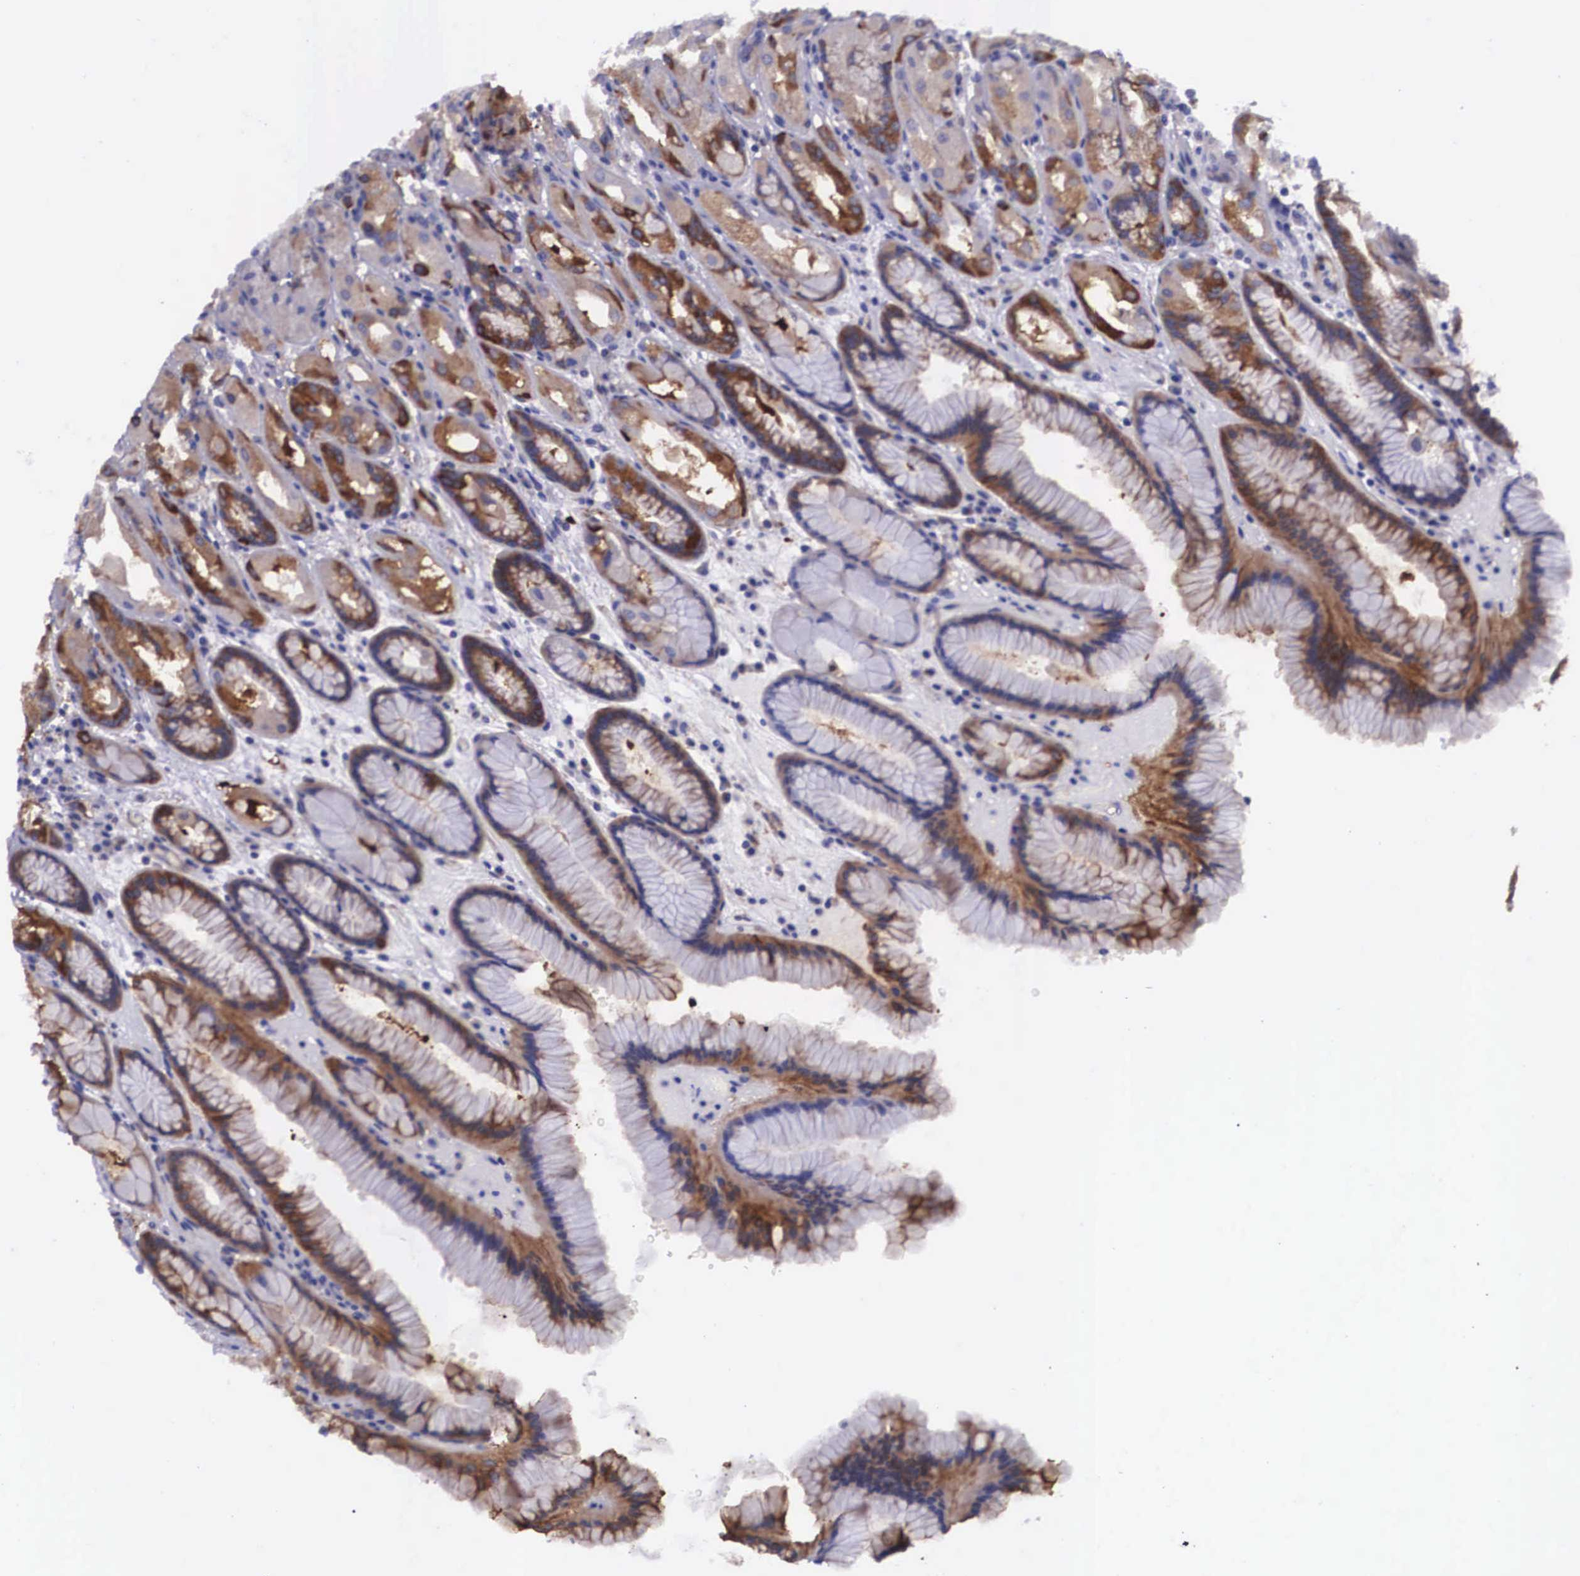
{"staining": {"intensity": "moderate", "quantity": "25%-75%", "location": "cytoplasmic/membranous"}, "tissue": "stomach", "cell_type": "Glandular cells", "image_type": "normal", "snomed": [{"axis": "morphology", "description": "Normal tissue, NOS"}, {"axis": "topography", "description": "Stomach, upper"}], "caption": "Immunohistochemistry micrograph of unremarkable human stomach stained for a protein (brown), which displays medium levels of moderate cytoplasmic/membranous expression in approximately 25%-75% of glandular cells.", "gene": "BCAR1", "patient": {"sex": "female", "age": 75}}